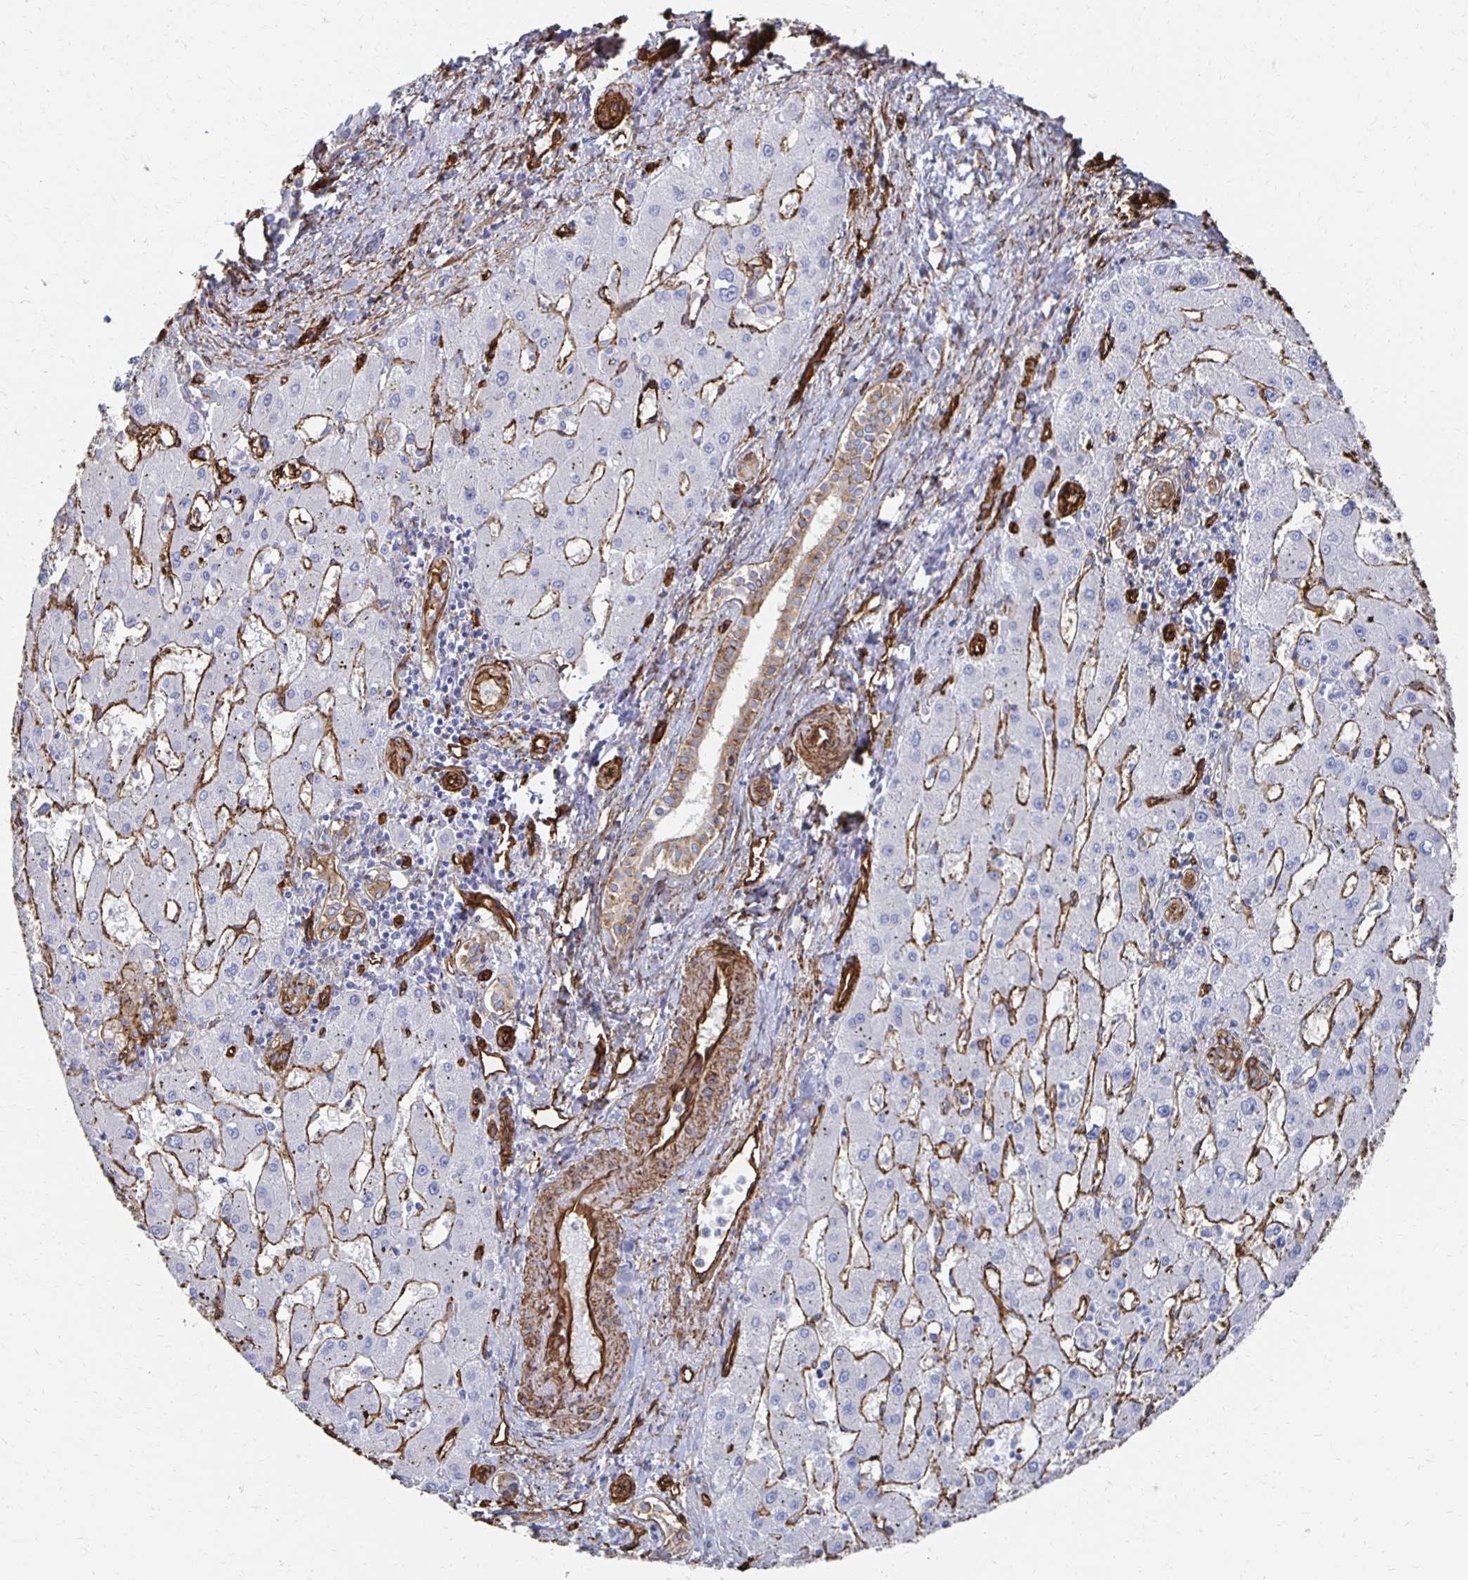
{"staining": {"intensity": "negative", "quantity": "none", "location": "none"}, "tissue": "liver cancer", "cell_type": "Tumor cells", "image_type": "cancer", "snomed": [{"axis": "morphology", "description": "Carcinoma, Hepatocellular, NOS"}, {"axis": "topography", "description": "Liver"}], "caption": "IHC of liver cancer exhibits no expression in tumor cells.", "gene": "VIPR2", "patient": {"sex": "male", "age": 67}}